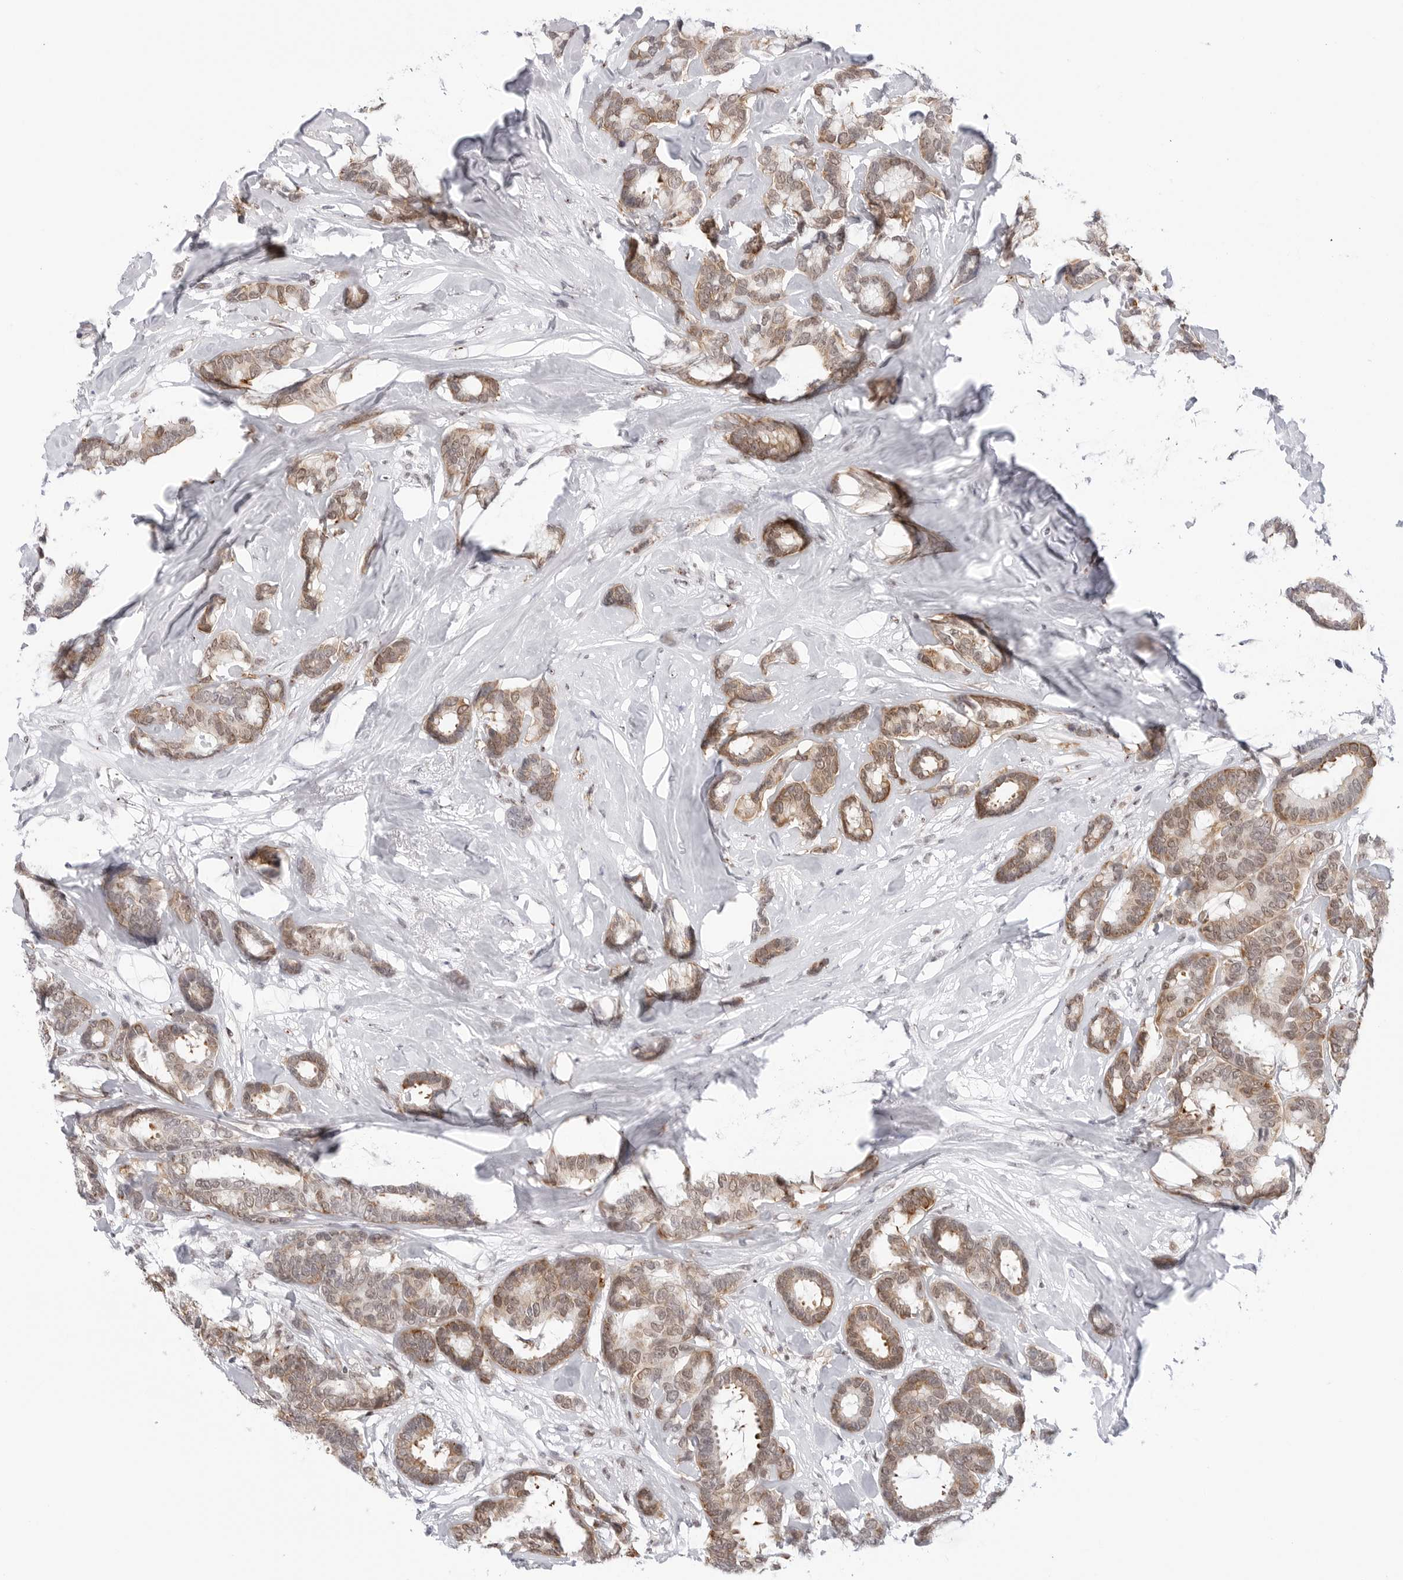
{"staining": {"intensity": "moderate", "quantity": ">75%", "location": "cytoplasmic/membranous,nuclear"}, "tissue": "breast cancer", "cell_type": "Tumor cells", "image_type": "cancer", "snomed": [{"axis": "morphology", "description": "Duct carcinoma"}, {"axis": "topography", "description": "Breast"}], "caption": "Tumor cells reveal moderate cytoplasmic/membranous and nuclear staining in approximately >75% of cells in breast cancer (intraductal carcinoma).", "gene": "C1orf162", "patient": {"sex": "female", "age": 87}}